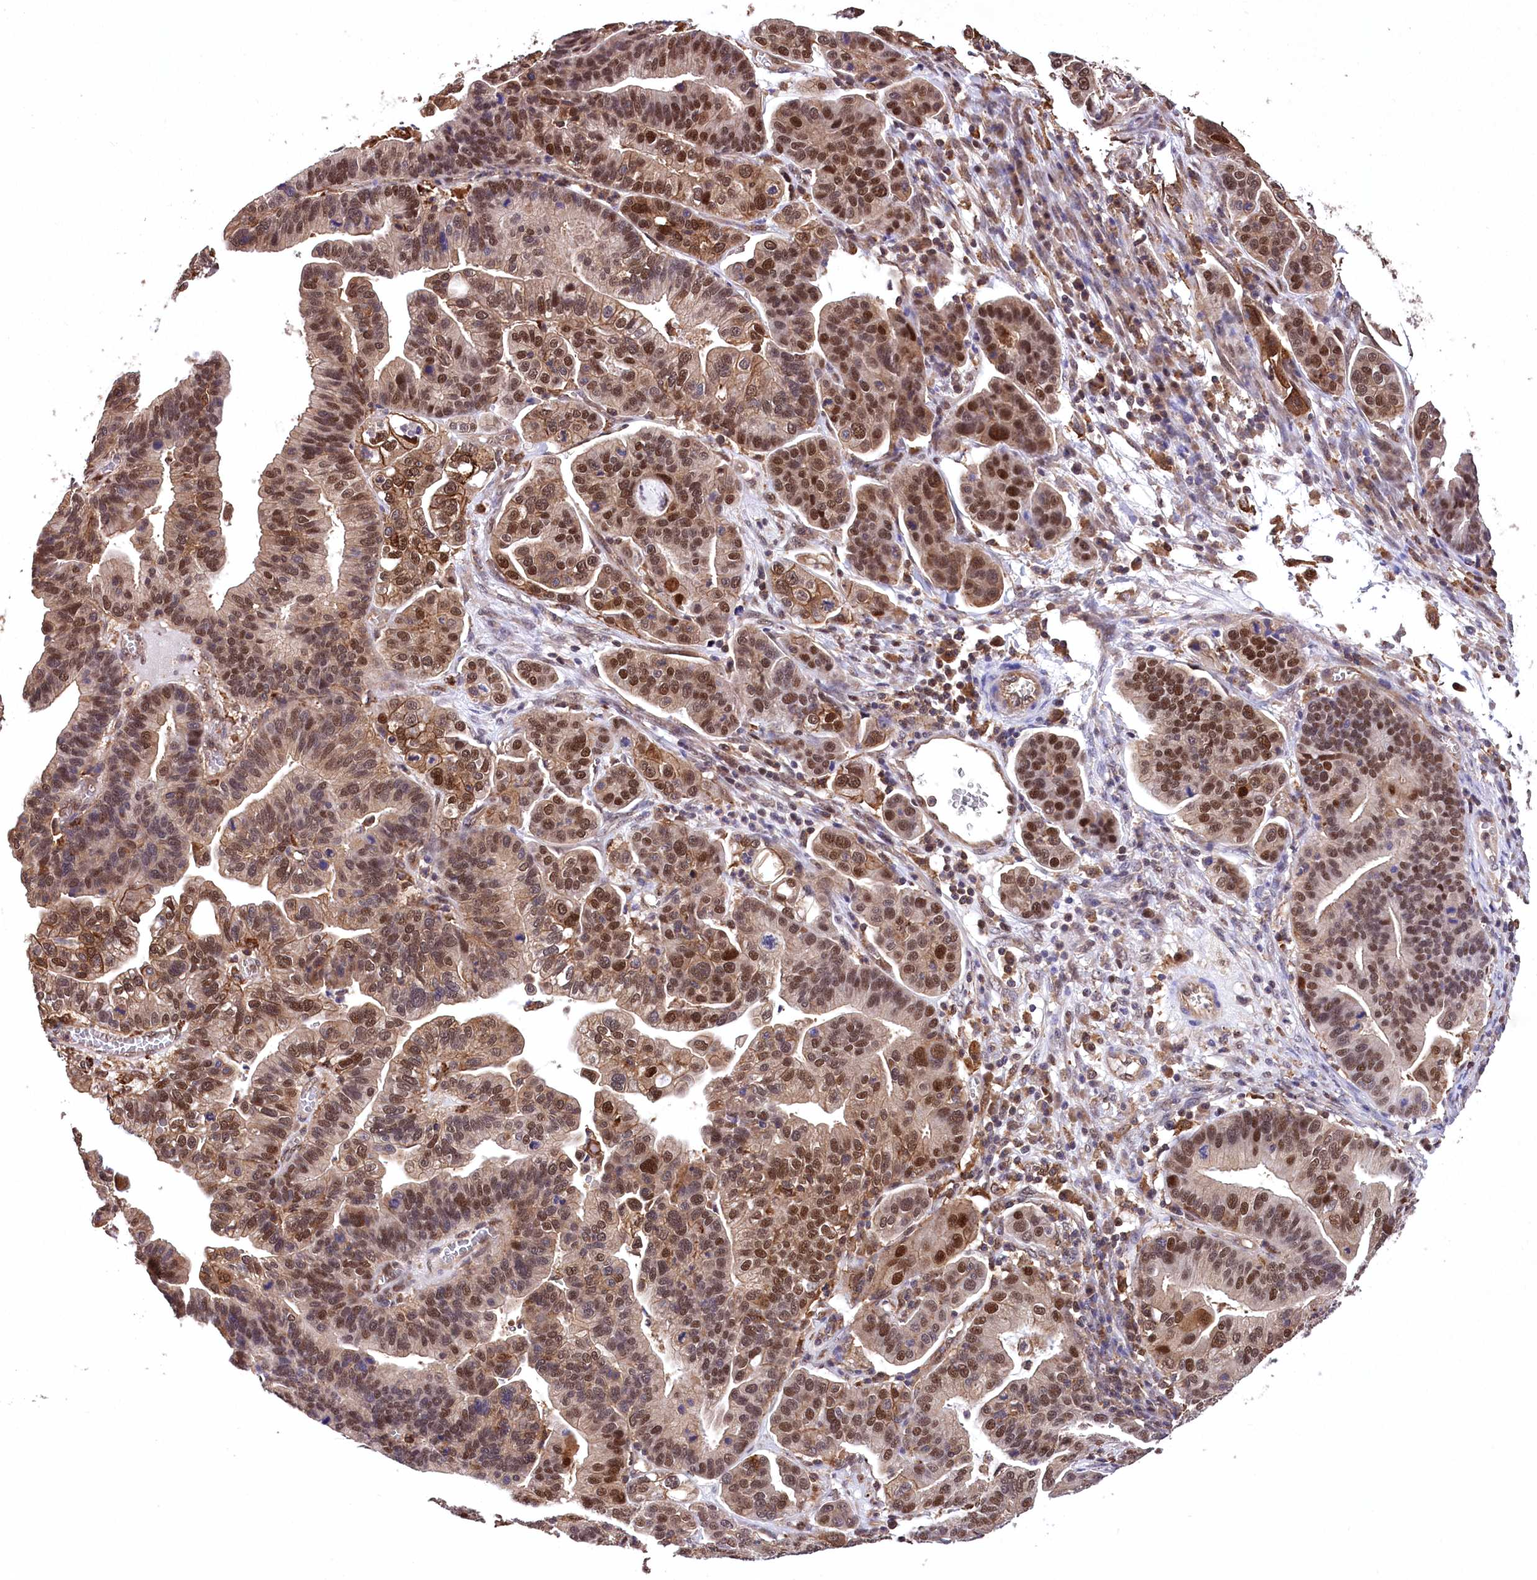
{"staining": {"intensity": "moderate", "quantity": ">75%", "location": "cytoplasmic/membranous,nuclear"}, "tissue": "ovarian cancer", "cell_type": "Tumor cells", "image_type": "cancer", "snomed": [{"axis": "morphology", "description": "Cystadenocarcinoma, serous, NOS"}, {"axis": "topography", "description": "Ovary"}], "caption": "Ovarian serous cystadenocarcinoma stained with a protein marker reveals moderate staining in tumor cells.", "gene": "DPP3", "patient": {"sex": "female", "age": 56}}